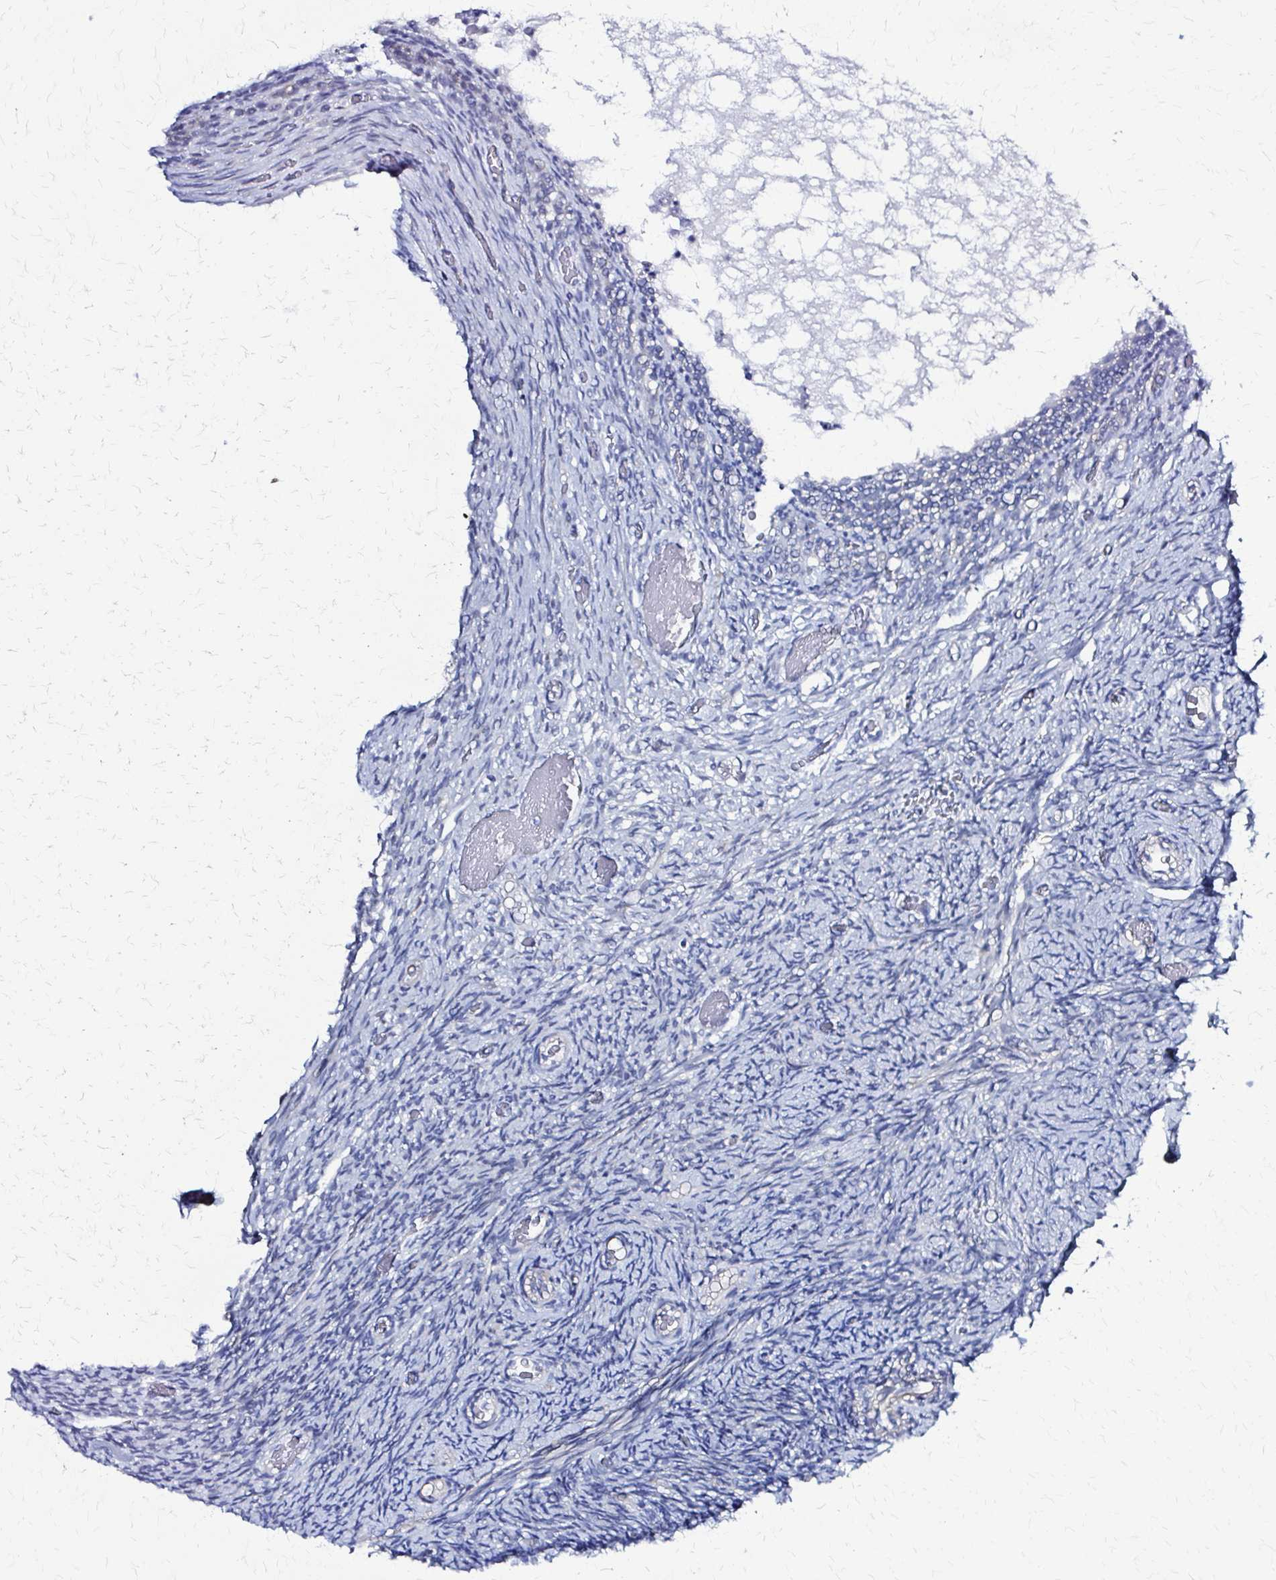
{"staining": {"intensity": "weak", "quantity": "25%-75%", "location": "cytoplasmic/membranous"}, "tissue": "ovary", "cell_type": "Follicle cells", "image_type": "normal", "snomed": [{"axis": "morphology", "description": "Normal tissue, NOS"}, {"axis": "topography", "description": "Ovary"}], "caption": "The micrograph exhibits immunohistochemical staining of normal ovary. There is weak cytoplasmic/membranous positivity is appreciated in about 25%-75% of follicle cells.", "gene": "RHOBTB2", "patient": {"sex": "female", "age": 34}}